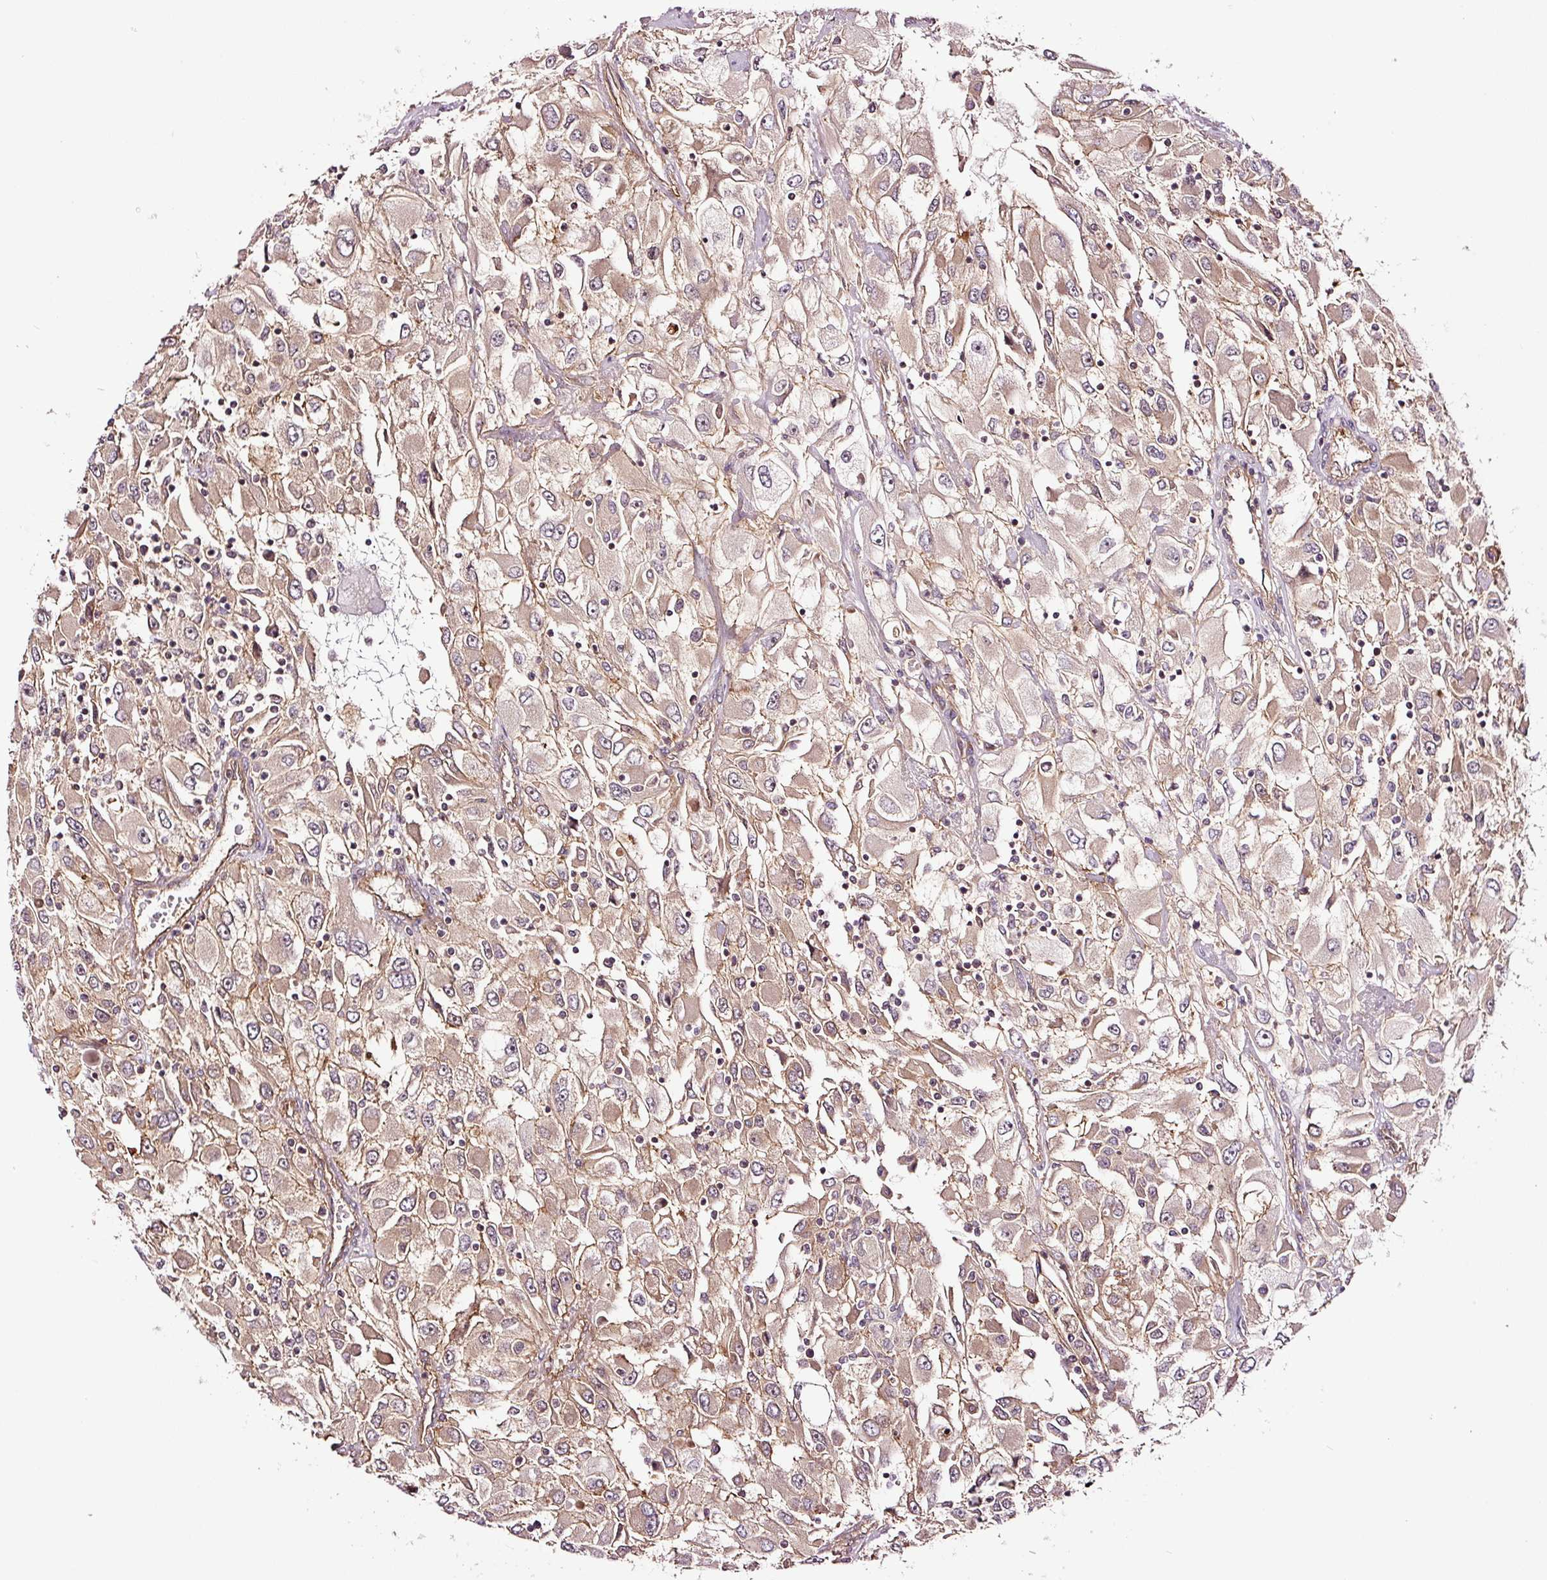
{"staining": {"intensity": "moderate", "quantity": ">75%", "location": "cytoplasmic/membranous"}, "tissue": "renal cancer", "cell_type": "Tumor cells", "image_type": "cancer", "snomed": [{"axis": "morphology", "description": "Adenocarcinoma, NOS"}, {"axis": "topography", "description": "Kidney"}], "caption": "Immunohistochemistry histopathology image of renal adenocarcinoma stained for a protein (brown), which reveals medium levels of moderate cytoplasmic/membranous staining in approximately >75% of tumor cells.", "gene": "METAP1", "patient": {"sex": "female", "age": 52}}